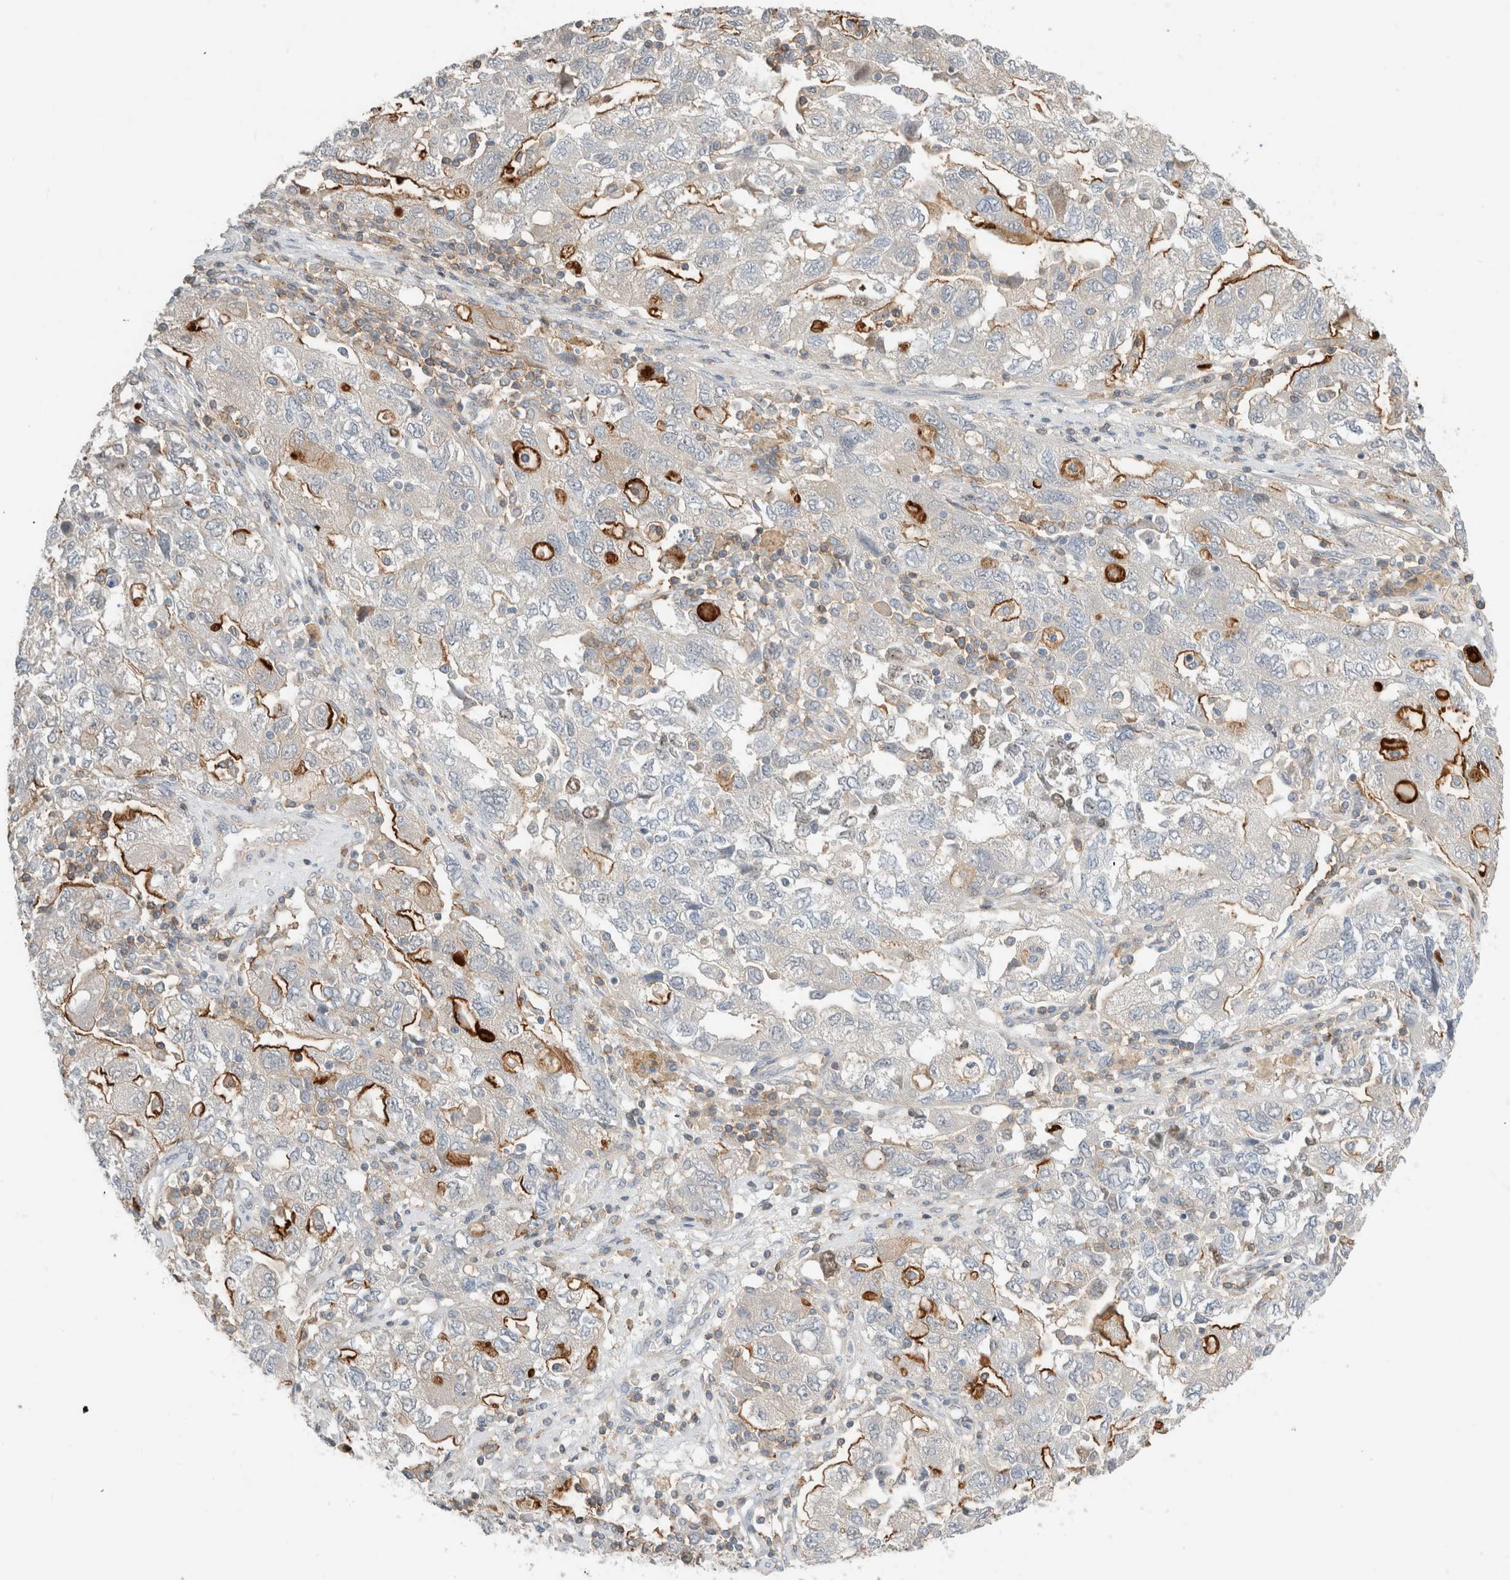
{"staining": {"intensity": "strong", "quantity": "<25%", "location": "cytoplasmic/membranous"}, "tissue": "ovarian cancer", "cell_type": "Tumor cells", "image_type": "cancer", "snomed": [{"axis": "morphology", "description": "Carcinoma, NOS"}, {"axis": "morphology", "description": "Cystadenocarcinoma, serous, NOS"}, {"axis": "topography", "description": "Ovary"}], "caption": "DAB (3,3'-diaminobenzidine) immunohistochemical staining of human ovarian serous cystadenocarcinoma displays strong cytoplasmic/membranous protein positivity in about <25% of tumor cells. (DAB (3,3'-diaminobenzidine) IHC with brightfield microscopy, high magnification).", "gene": "ERCC6L2", "patient": {"sex": "female", "age": 69}}